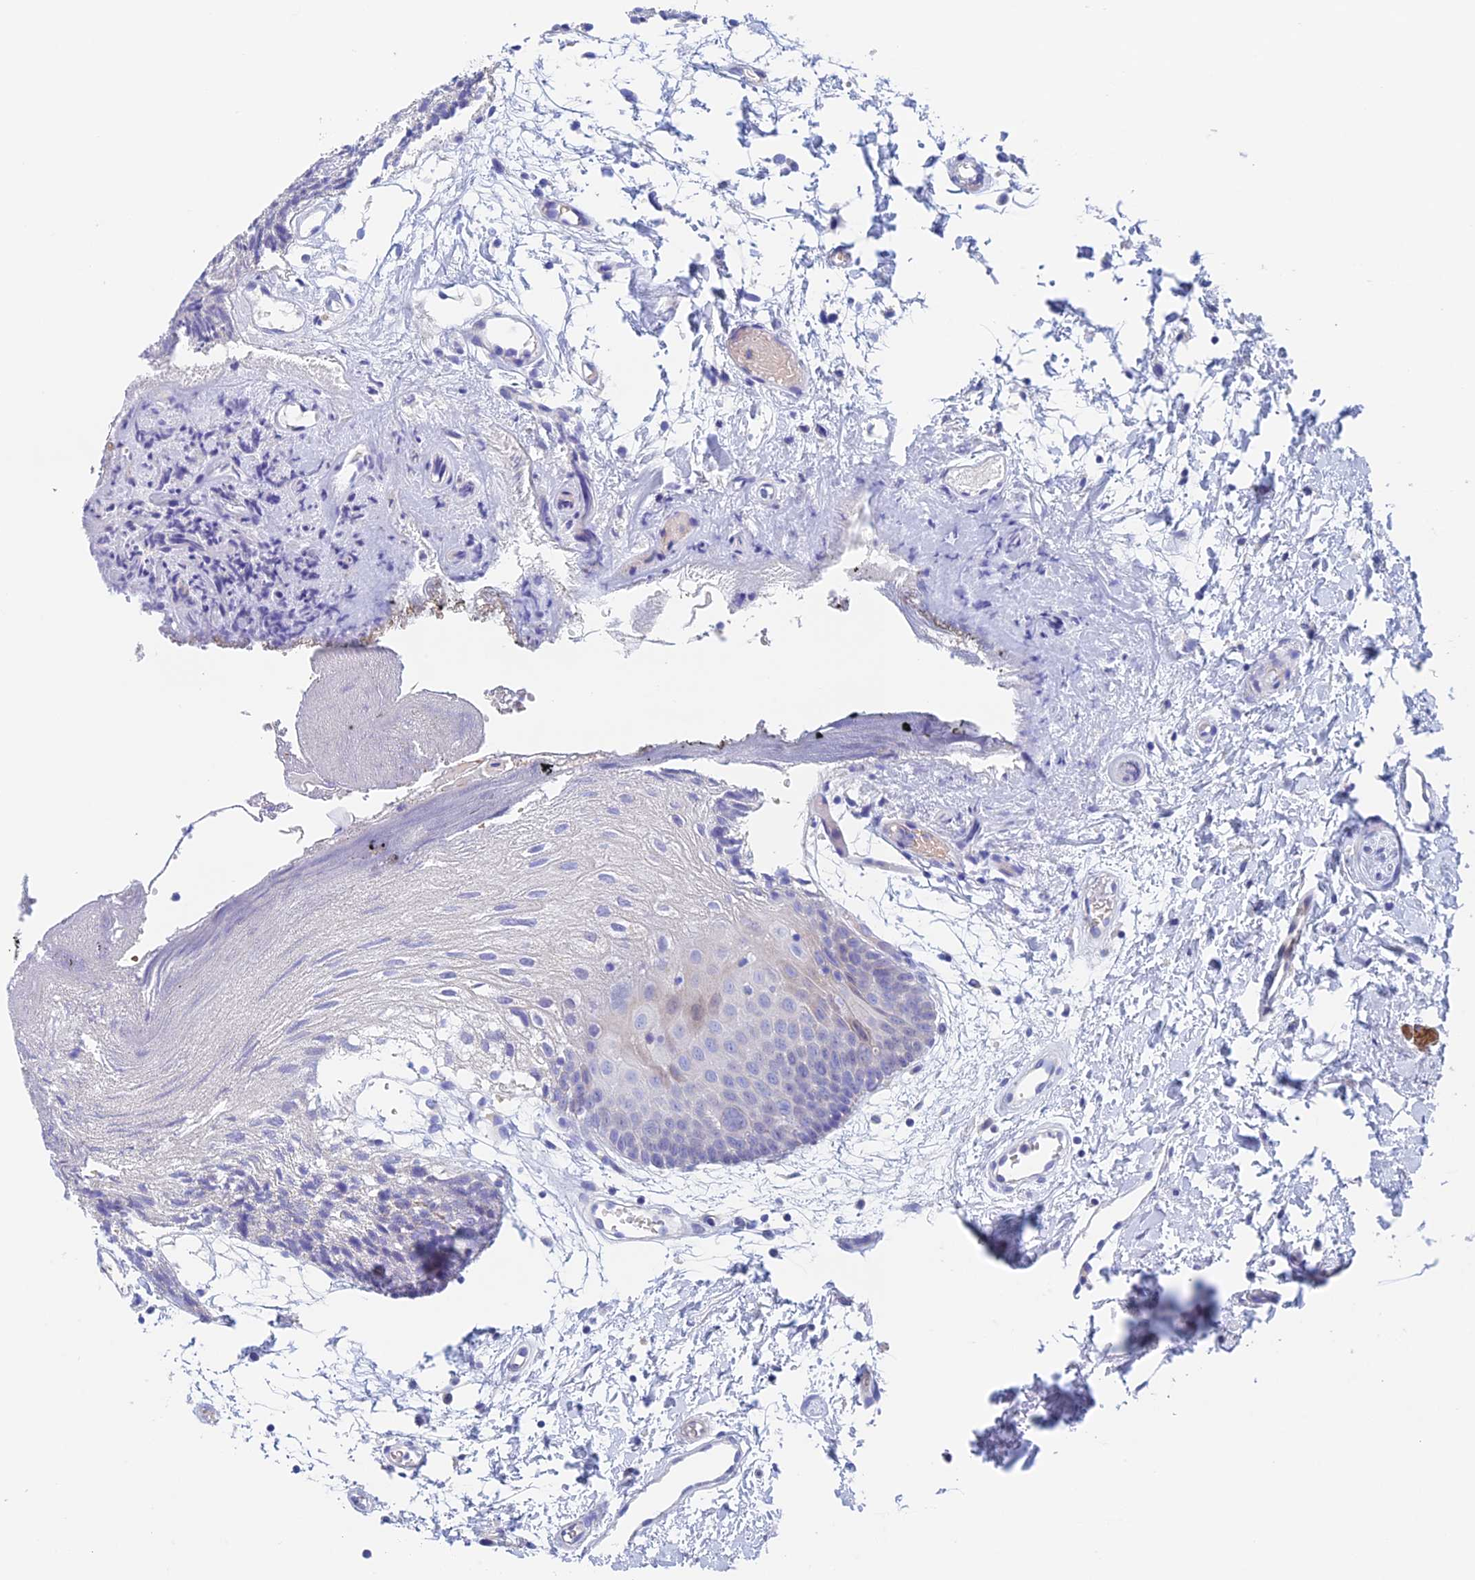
{"staining": {"intensity": "negative", "quantity": "none", "location": "none"}, "tissue": "oral mucosa", "cell_type": "Squamous epithelial cells", "image_type": "normal", "snomed": [{"axis": "morphology", "description": "Normal tissue, NOS"}, {"axis": "topography", "description": "Skeletal muscle"}, {"axis": "topography", "description": "Oral tissue"}, {"axis": "topography", "description": "Salivary gland"}, {"axis": "topography", "description": "Peripheral nerve tissue"}], "caption": "Image shows no significant protein expression in squamous epithelial cells of normal oral mucosa.", "gene": "PSMC3IP", "patient": {"sex": "male", "age": 54}}